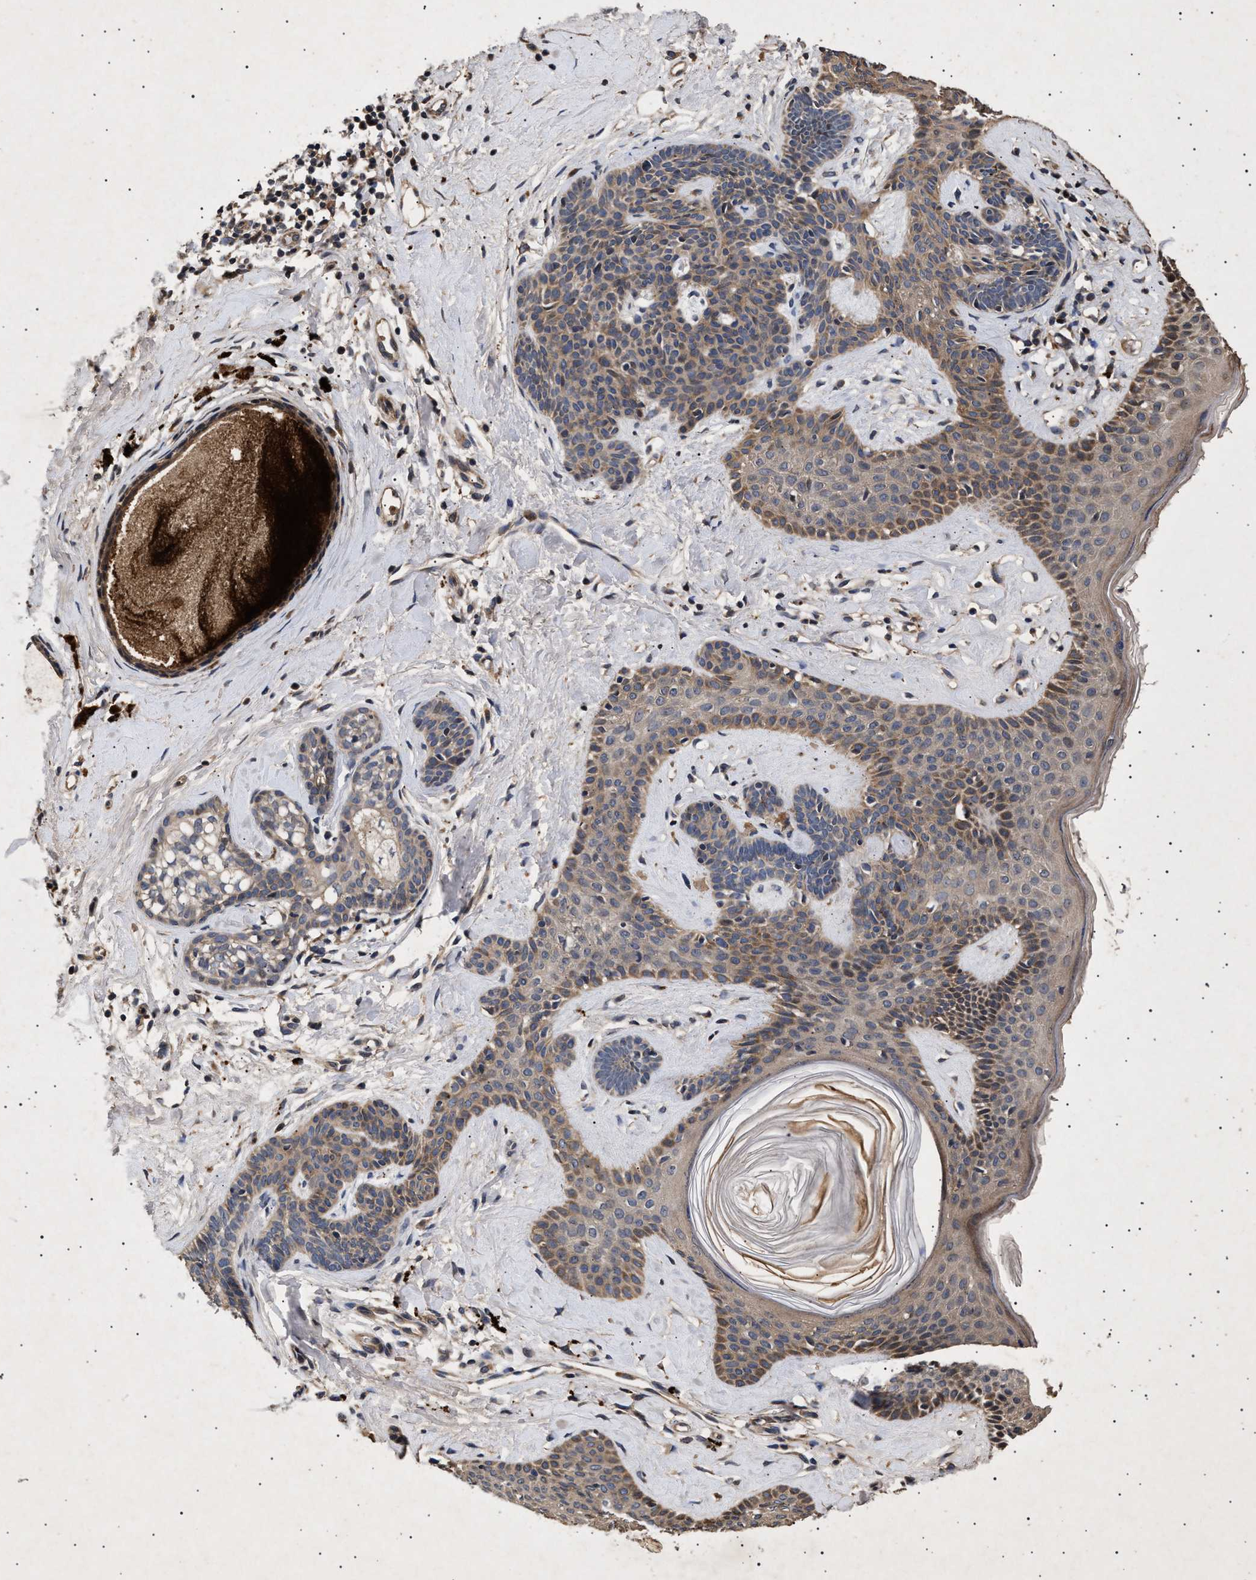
{"staining": {"intensity": "moderate", "quantity": "25%-75%", "location": "cytoplasmic/membranous"}, "tissue": "skin cancer", "cell_type": "Tumor cells", "image_type": "cancer", "snomed": [{"axis": "morphology", "description": "Developmental malformation"}, {"axis": "morphology", "description": "Basal cell carcinoma"}, {"axis": "topography", "description": "Skin"}], "caption": "This histopathology image reveals IHC staining of skin cancer, with medium moderate cytoplasmic/membranous expression in approximately 25%-75% of tumor cells.", "gene": "ITGB5", "patient": {"sex": "female", "age": 62}}